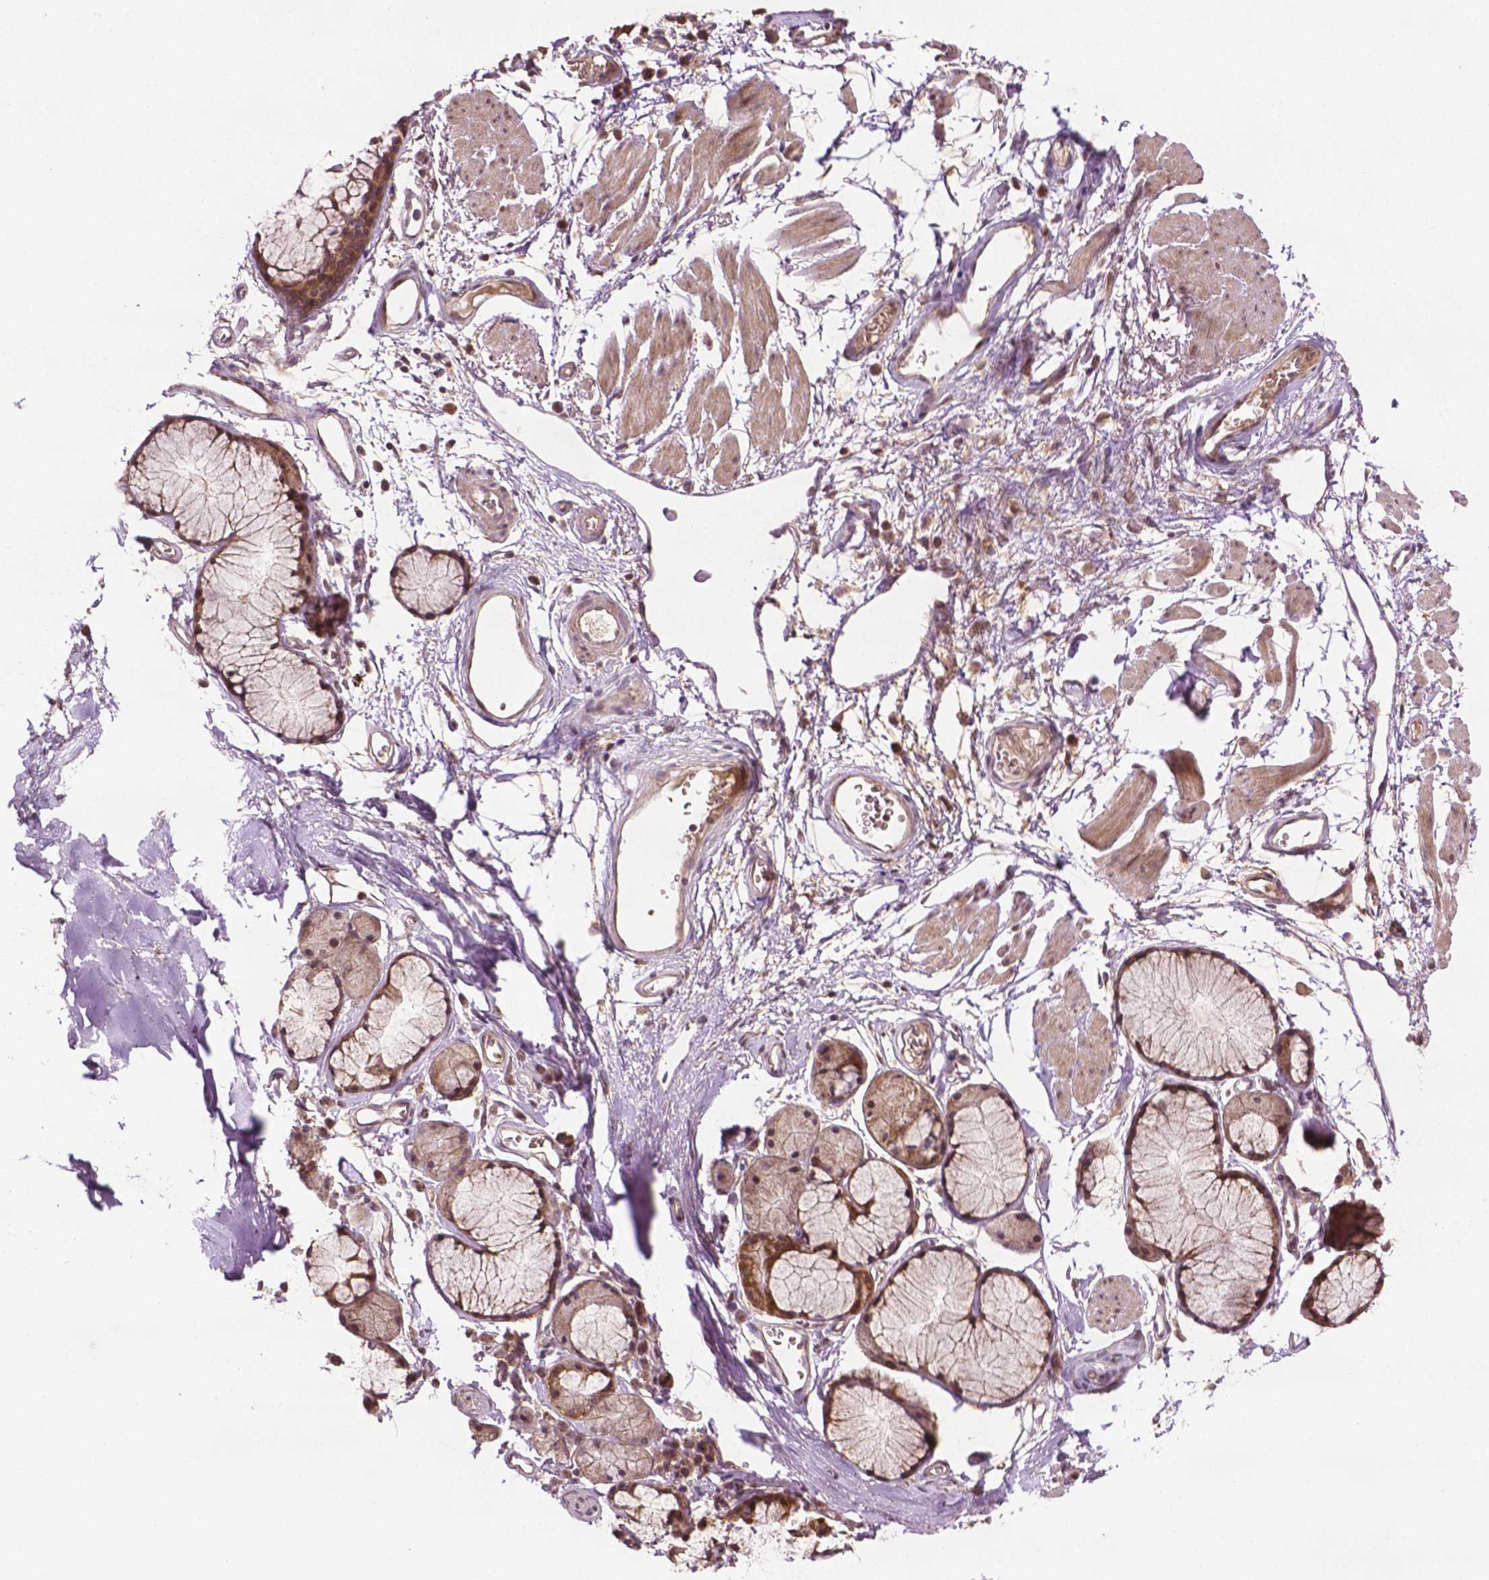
{"staining": {"intensity": "moderate", "quantity": "25%-75%", "location": "nuclear"}, "tissue": "soft tissue", "cell_type": "Chondrocytes", "image_type": "normal", "snomed": [{"axis": "morphology", "description": "Normal tissue, NOS"}, {"axis": "topography", "description": "Cartilage tissue"}, {"axis": "topography", "description": "Bronchus"}], "caption": "Human soft tissue stained for a protein (brown) demonstrates moderate nuclear positive expression in about 25%-75% of chondrocytes.", "gene": "B3GALNT2", "patient": {"sex": "female", "age": 79}}